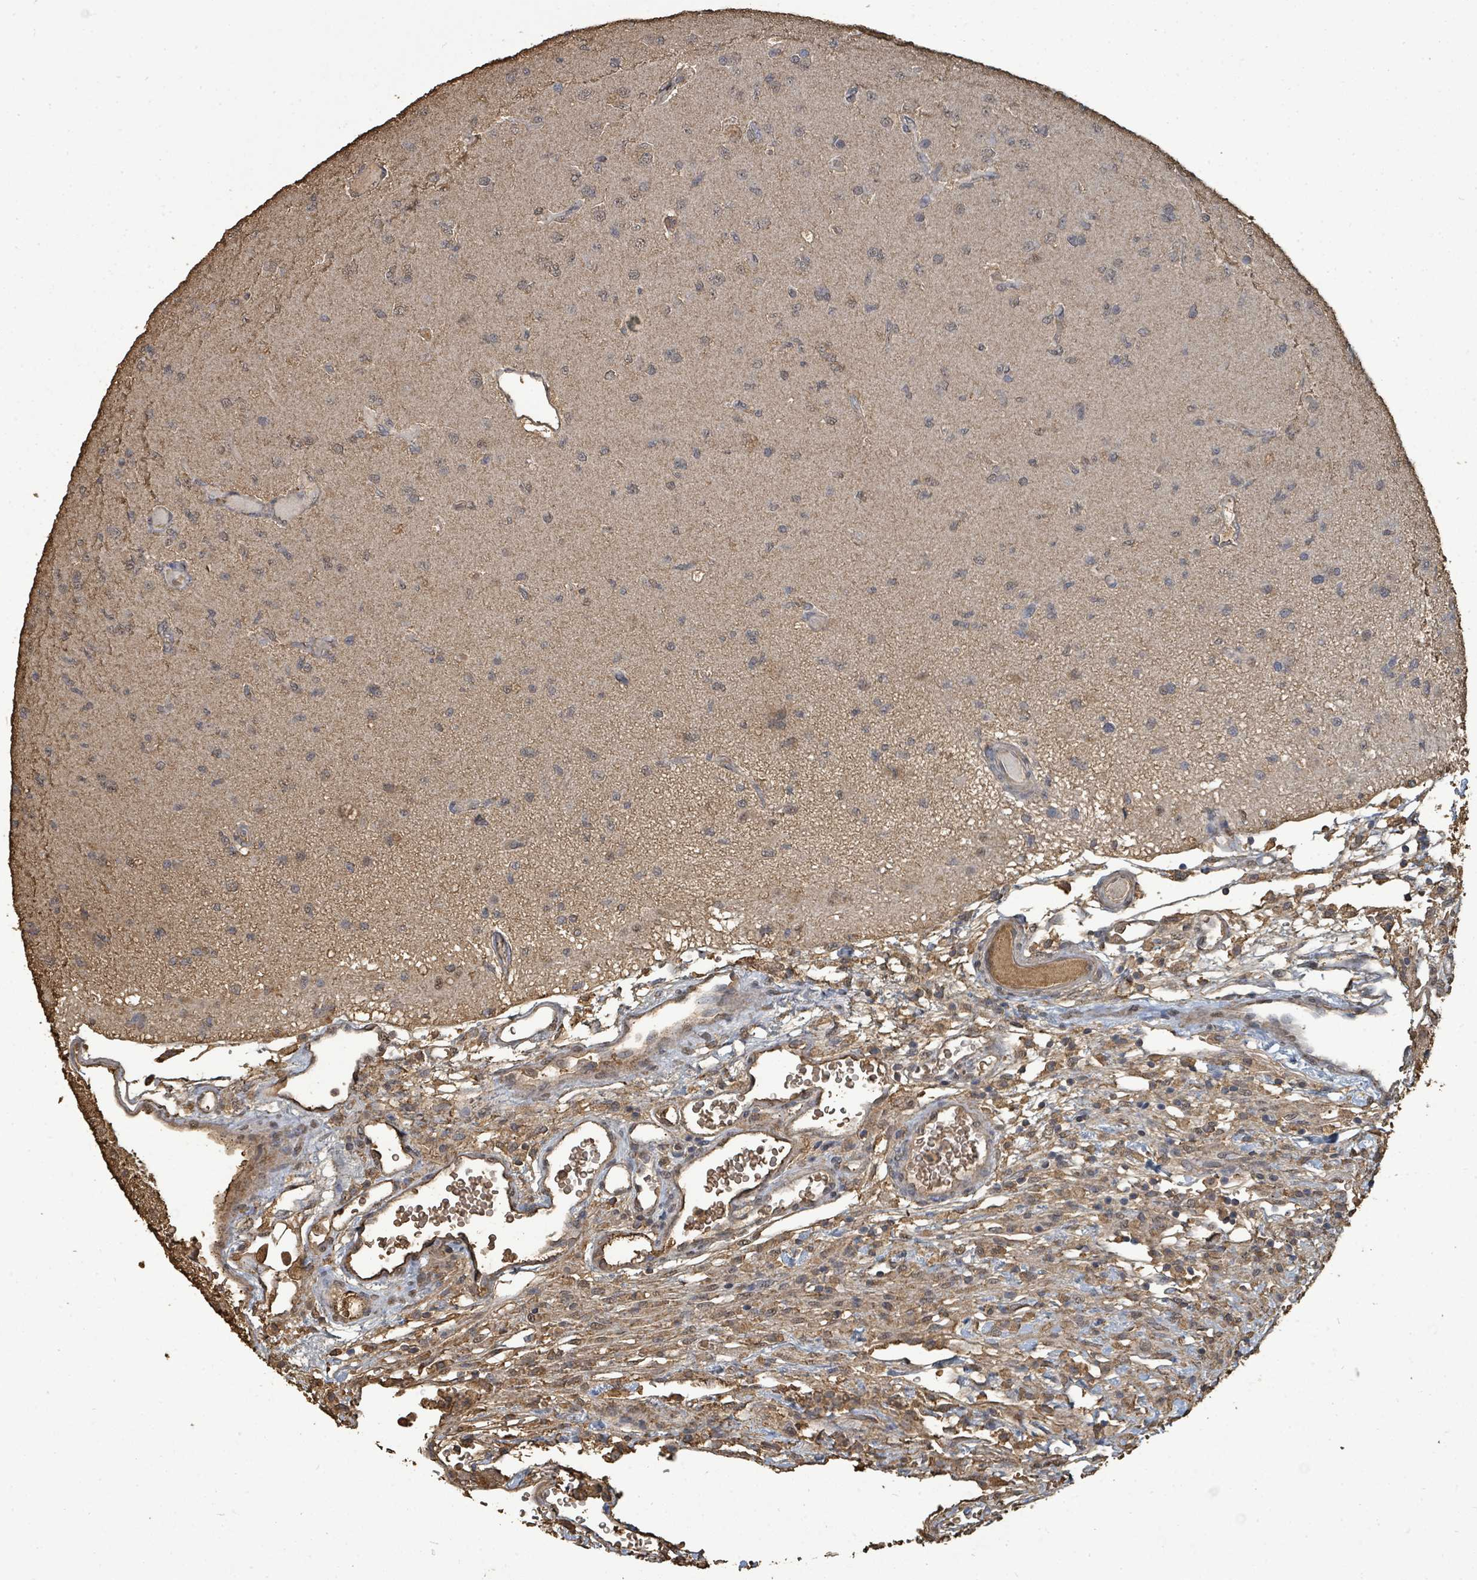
{"staining": {"intensity": "negative", "quantity": "none", "location": "none"}, "tissue": "glioma", "cell_type": "Tumor cells", "image_type": "cancer", "snomed": [{"axis": "morphology", "description": "Glioma, malignant, High grade"}, {"axis": "topography", "description": "Brain"}], "caption": "IHC of high-grade glioma (malignant) demonstrates no expression in tumor cells.", "gene": "C6orf52", "patient": {"sex": "male", "age": 77}}